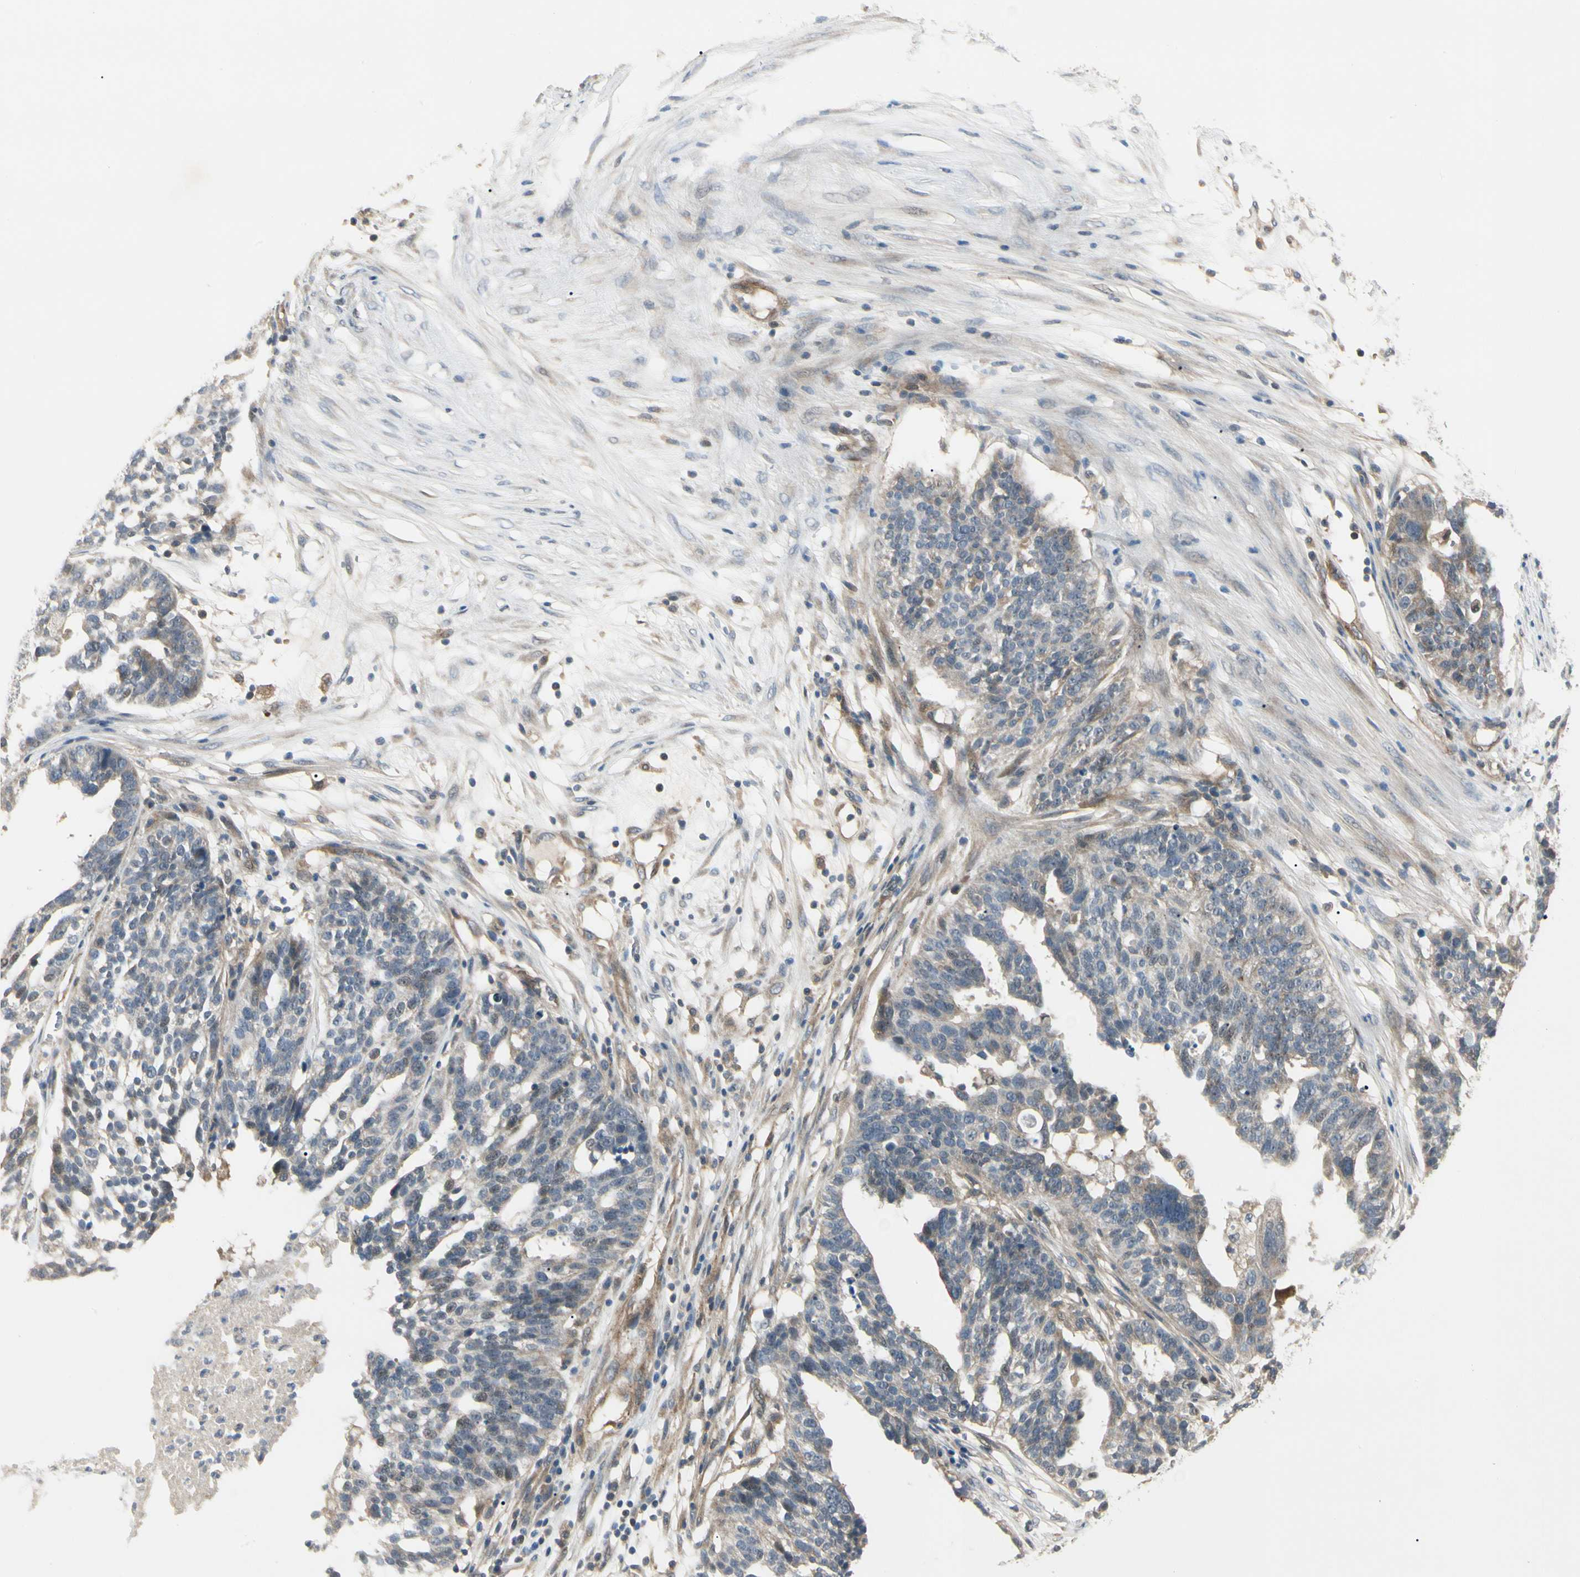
{"staining": {"intensity": "weak", "quantity": ">75%", "location": "cytoplasmic/membranous"}, "tissue": "ovarian cancer", "cell_type": "Tumor cells", "image_type": "cancer", "snomed": [{"axis": "morphology", "description": "Cystadenocarcinoma, serous, NOS"}, {"axis": "topography", "description": "Ovary"}], "caption": "Immunohistochemistry staining of ovarian cancer, which shows low levels of weak cytoplasmic/membranous expression in approximately >75% of tumor cells indicating weak cytoplasmic/membranous protein staining. The staining was performed using DAB (3,3'-diaminobenzidine) (brown) for protein detection and nuclei were counterstained in hematoxylin (blue).", "gene": "F2R", "patient": {"sex": "female", "age": 59}}